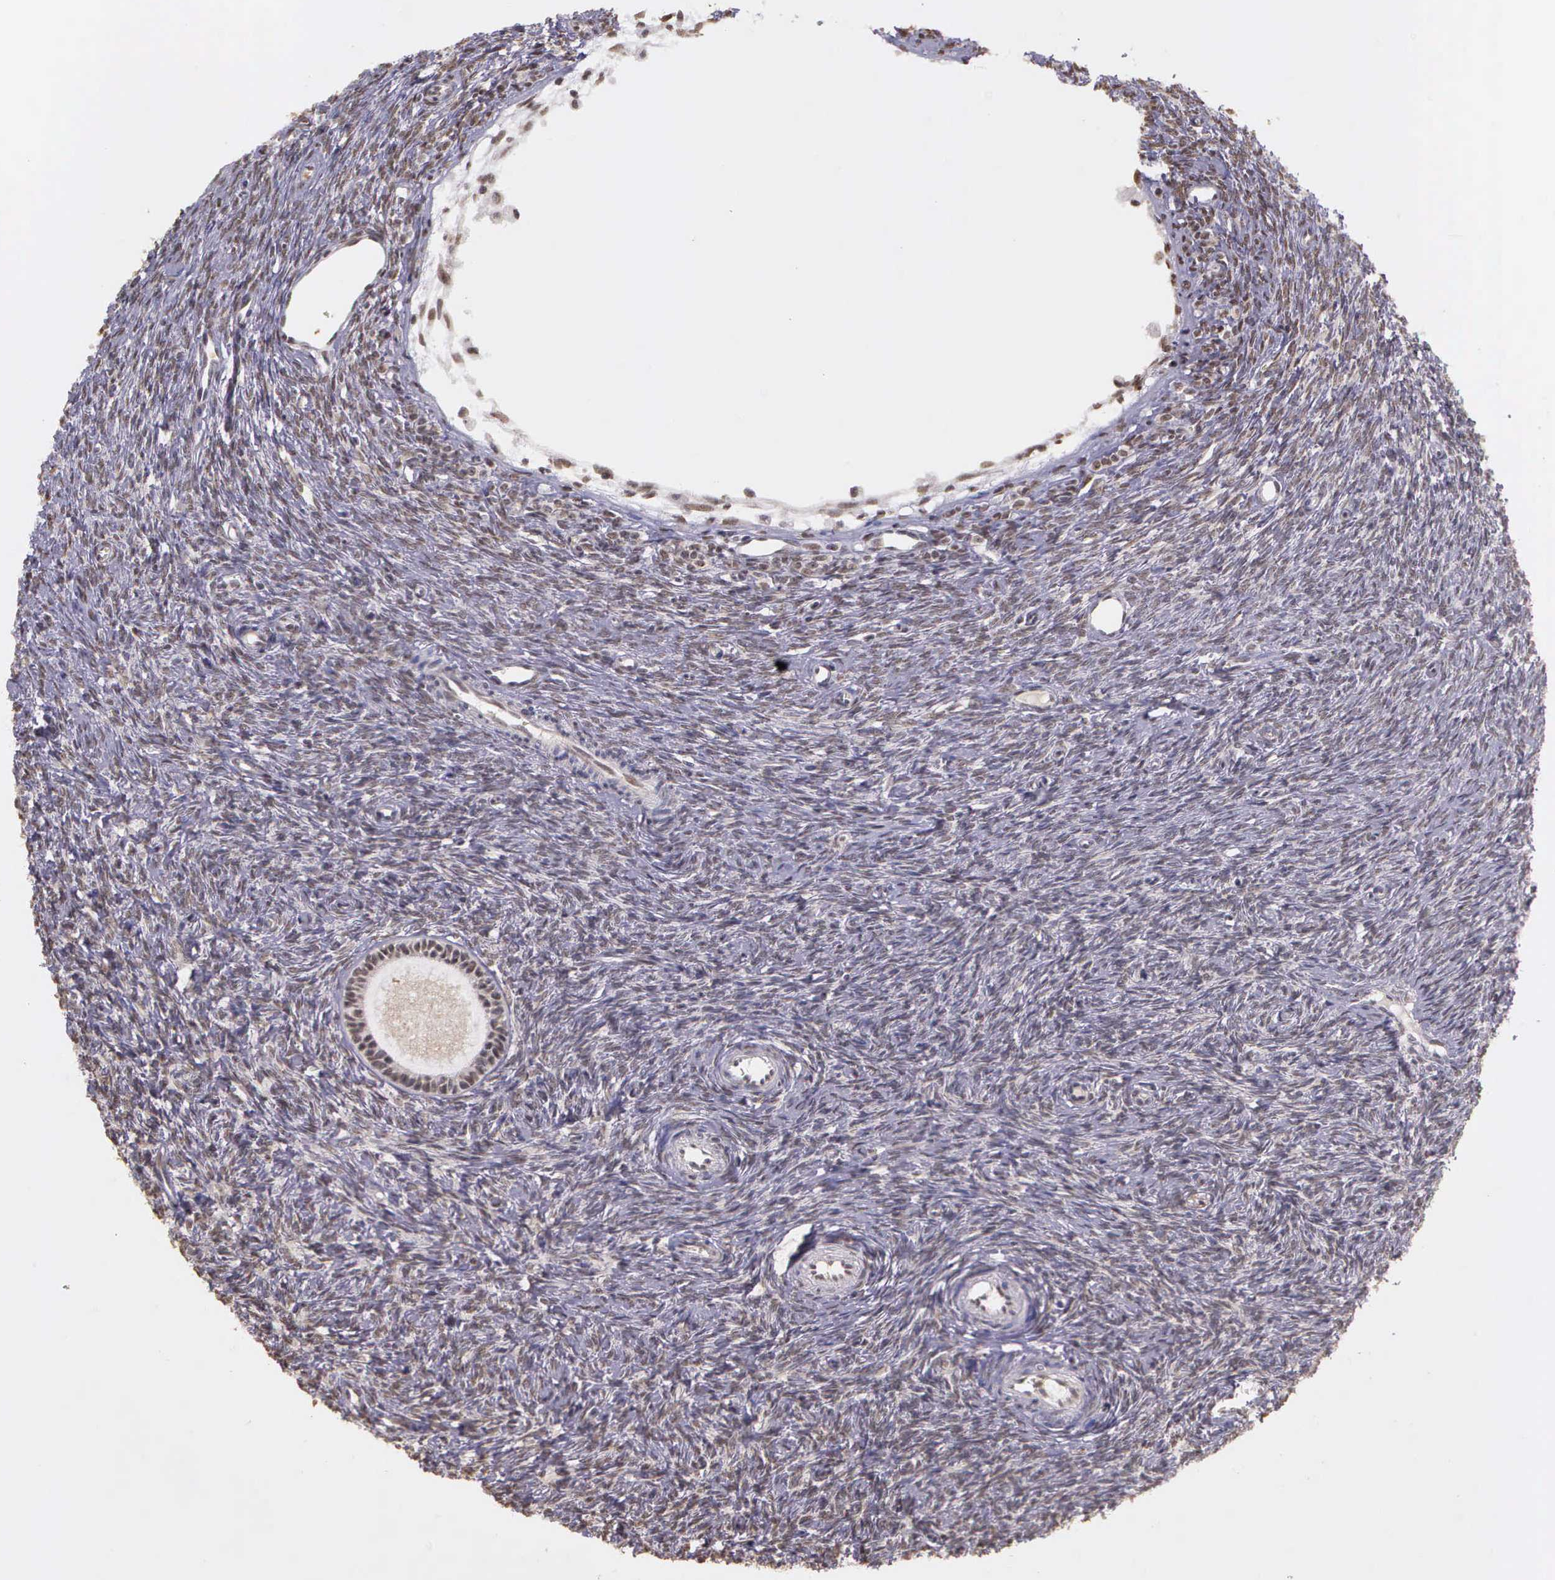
{"staining": {"intensity": "negative", "quantity": "none", "location": "none"}, "tissue": "ovary", "cell_type": "Follicle cells", "image_type": "normal", "snomed": [{"axis": "morphology", "description": "Normal tissue, NOS"}, {"axis": "topography", "description": "Ovary"}], "caption": "The photomicrograph reveals no staining of follicle cells in benign ovary.", "gene": "ARMCX5", "patient": {"sex": "female", "age": 32}}